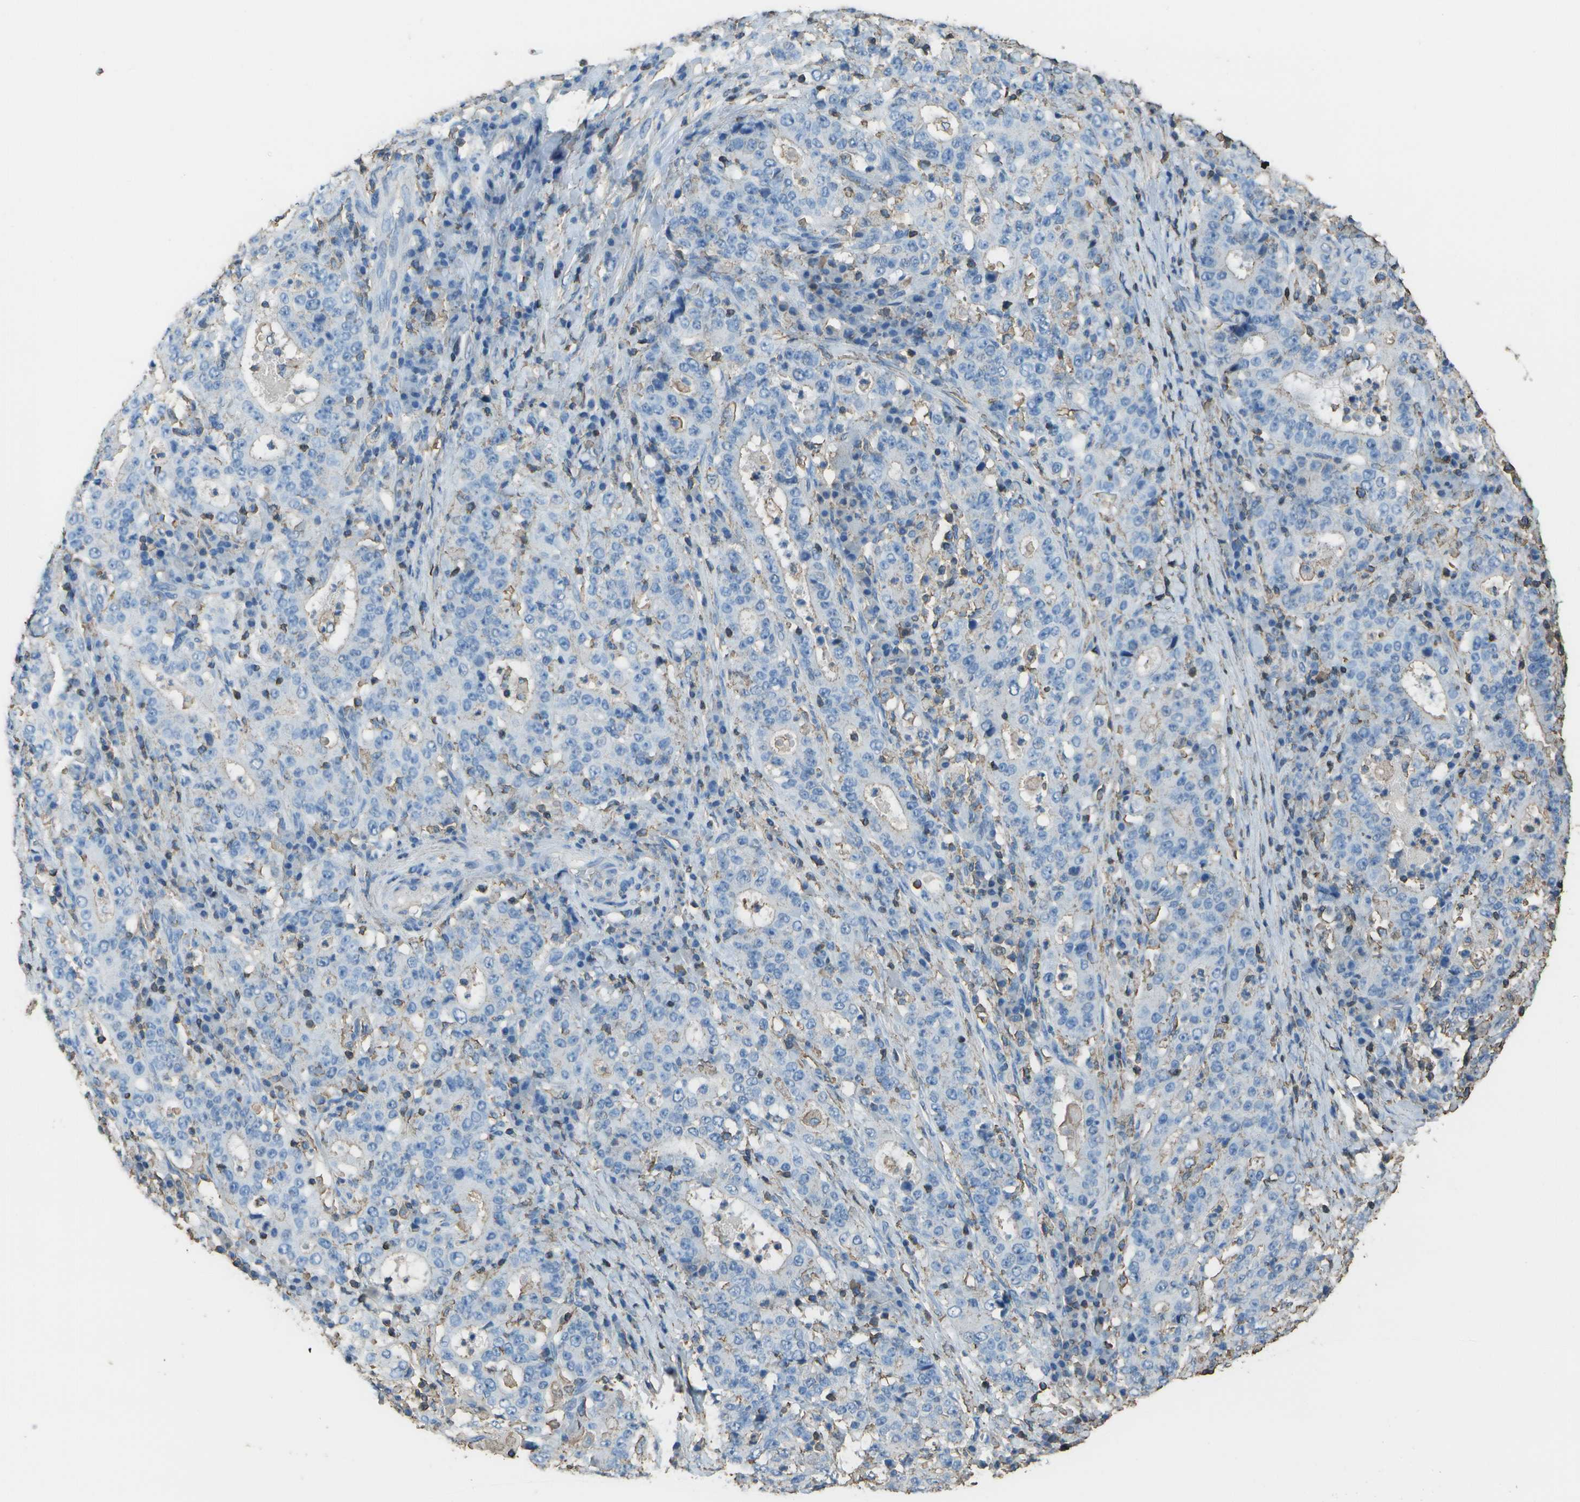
{"staining": {"intensity": "negative", "quantity": "none", "location": "none"}, "tissue": "stomach cancer", "cell_type": "Tumor cells", "image_type": "cancer", "snomed": [{"axis": "morphology", "description": "Normal tissue, NOS"}, {"axis": "morphology", "description": "Adenocarcinoma, NOS"}, {"axis": "topography", "description": "Stomach, upper"}, {"axis": "topography", "description": "Stomach"}], "caption": "This is an immunohistochemistry (IHC) image of adenocarcinoma (stomach). There is no expression in tumor cells.", "gene": "CYP4F11", "patient": {"sex": "male", "age": 59}}